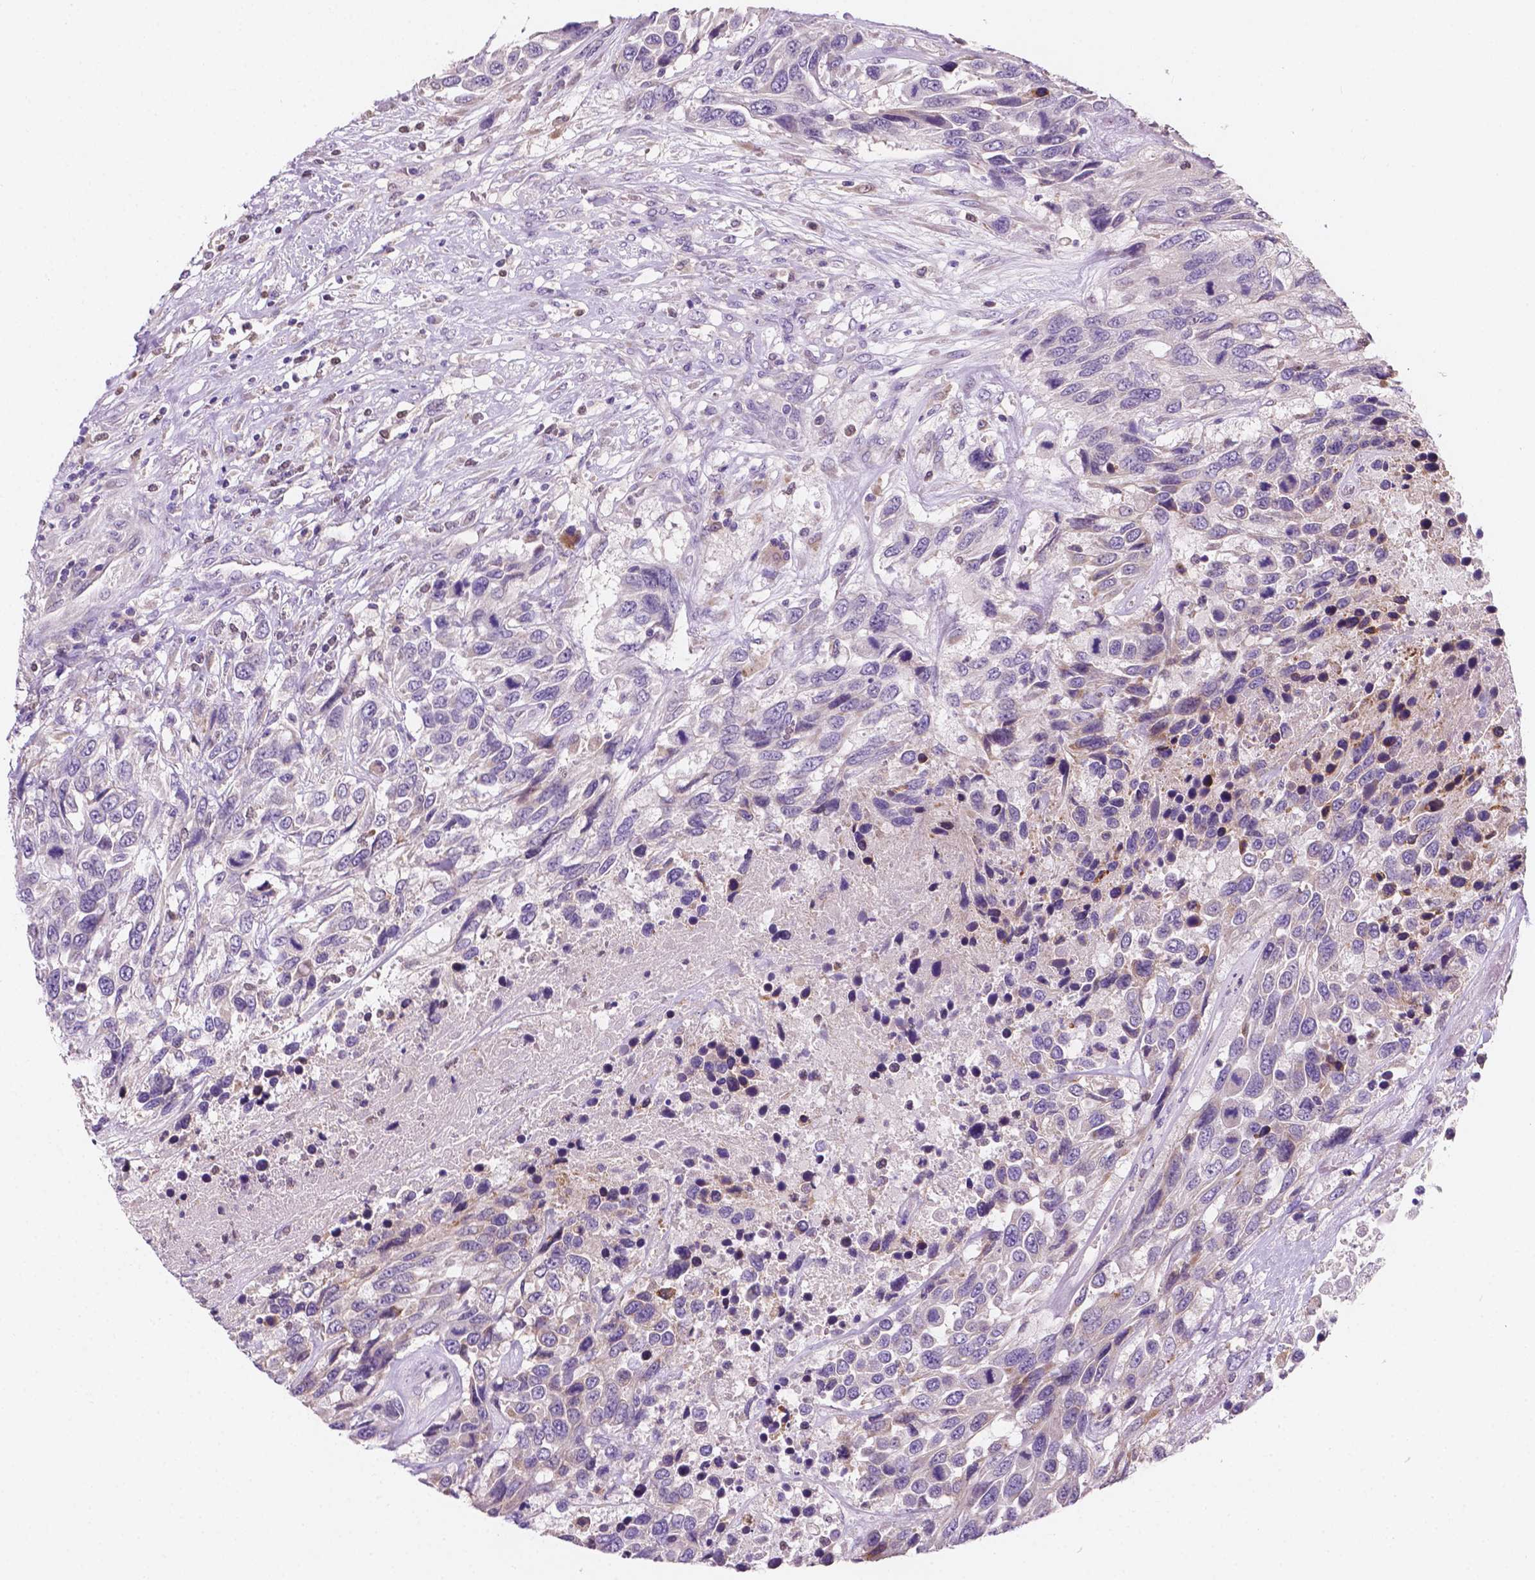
{"staining": {"intensity": "negative", "quantity": "none", "location": "none"}, "tissue": "urothelial cancer", "cell_type": "Tumor cells", "image_type": "cancer", "snomed": [{"axis": "morphology", "description": "Urothelial carcinoma, High grade"}, {"axis": "topography", "description": "Urinary bladder"}], "caption": "Immunohistochemistry (IHC) micrograph of human high-grade urothelial carcinoma stained for a protein (brown), which displays no expression in tumor cells.", "gene": "IREB2", "patient": {"sex": "female", "age": 70}}